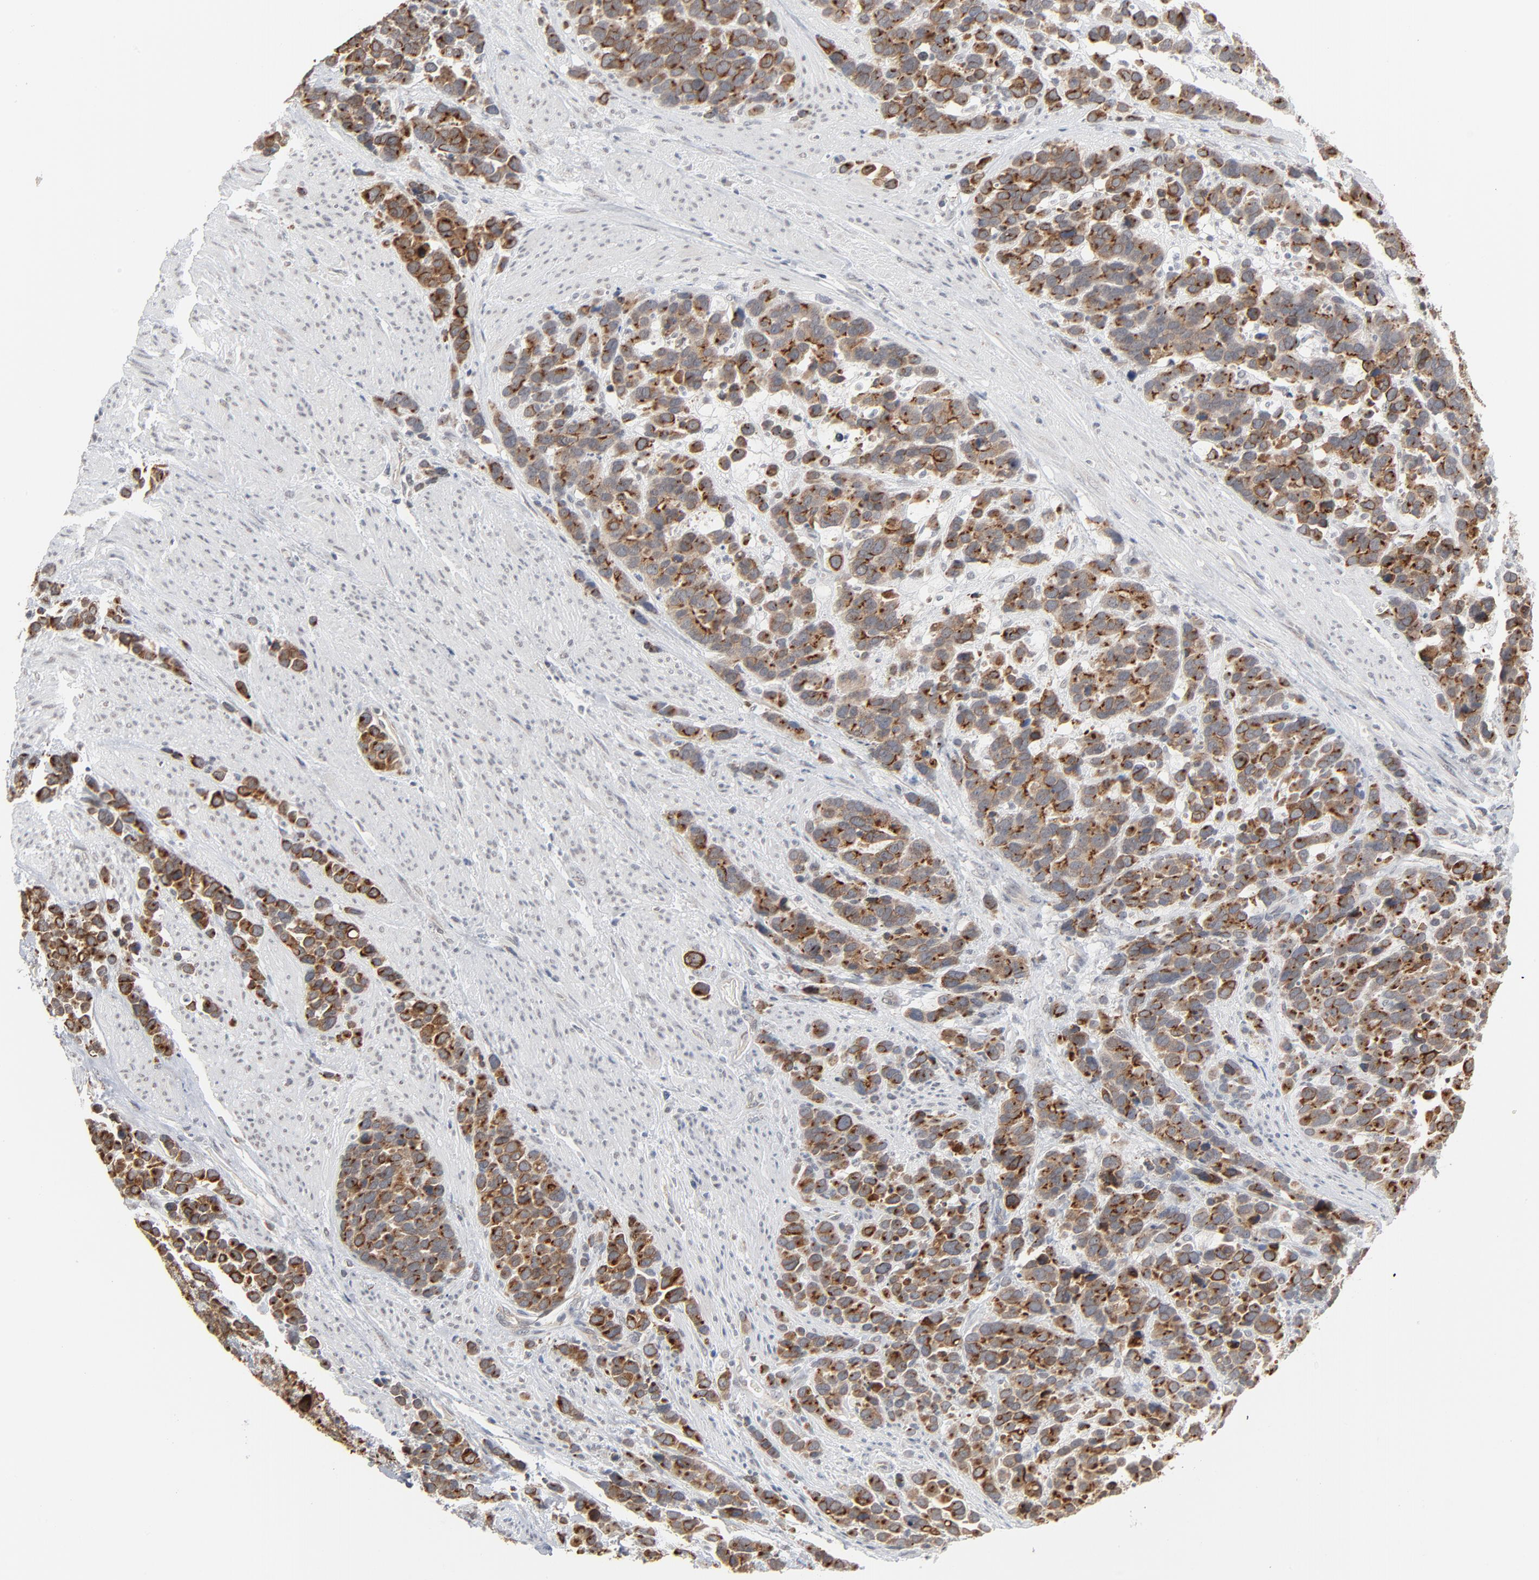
{"staining": {"intensity": "strong", "quantity": ">75%", "location": "cytoplasmic/membranous"}, "tissue": "stomach cancer", "cell_type": "Tumor cells", "image_type": "cancer", "snomed": [{"axis": "morphology", "description": "Adenocarcinoma, NOS"}, {"axis": "topography", "description": "Stomach, upper"}], "caption": "Protein analysis of adenocarcinoma (stomach) tissue displays strong cytoplasmic/membranous staining in approximately >75% of tumor cells.", "gene": "ITPR3", "patient": {"sex": "male", "age": 71}}